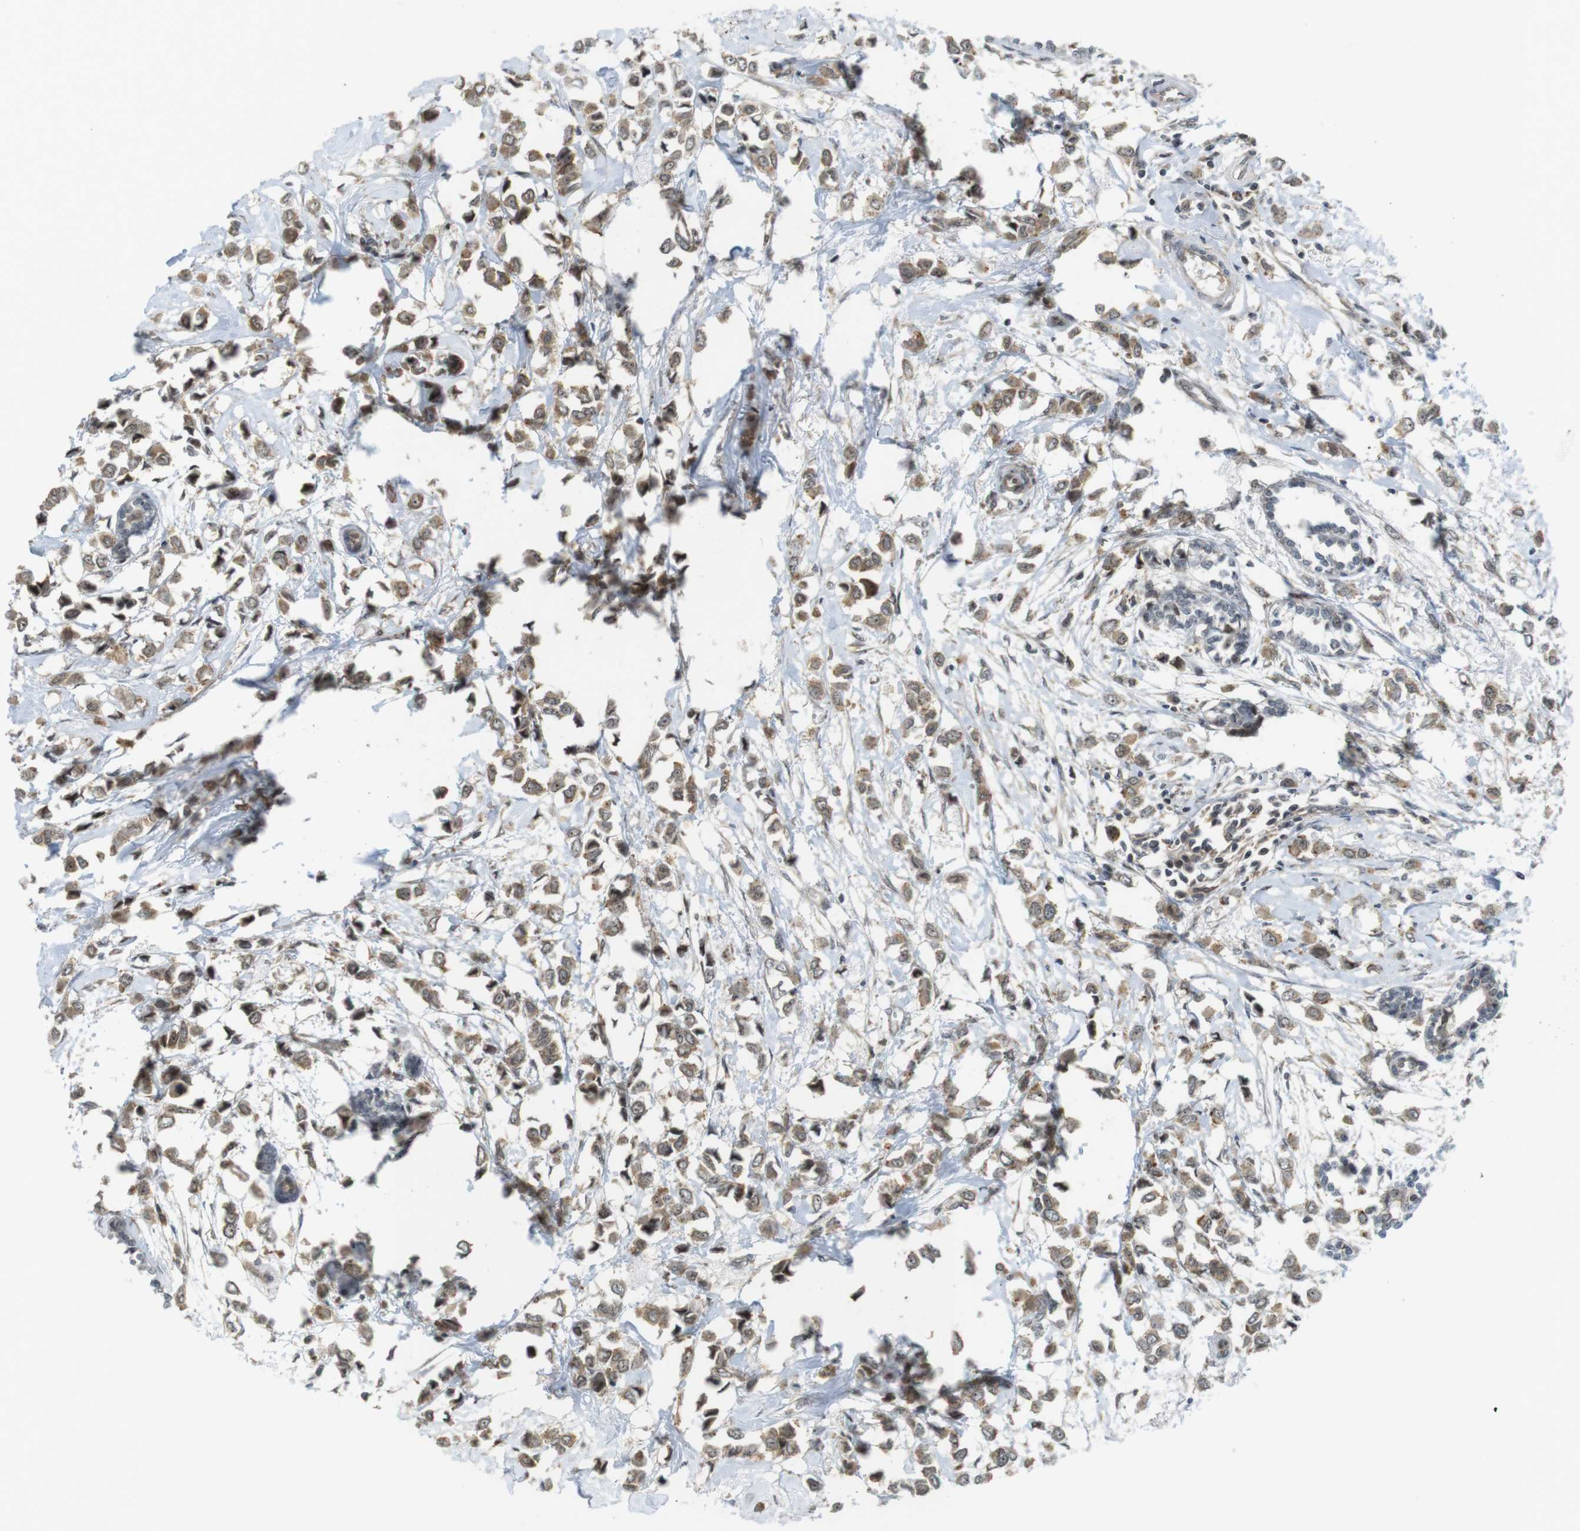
{"staining": {"intensity": "weak", "quantity": ">75%", "location": "cytoplasmic/membranous"}, "tissue": "breast cancer", "cell_type": "Tumor cells", "image_type": "cancer", "snomed": [{"axis": "morphology", "description": "Lobular carcinoma"}, {"axis": "topography", "description": "Breast"}], "caption": "High-magnification brightfield microscopy of breast cancer stained with DAB (brown) and counterstained with hematoxylin (blue). tumor cells exhibit weak cytoplasmic/membranous staining is appreciated in about>75% of cells.", "gene": "CC2D1A", "patient": {"sex": "female", "age": 51}}